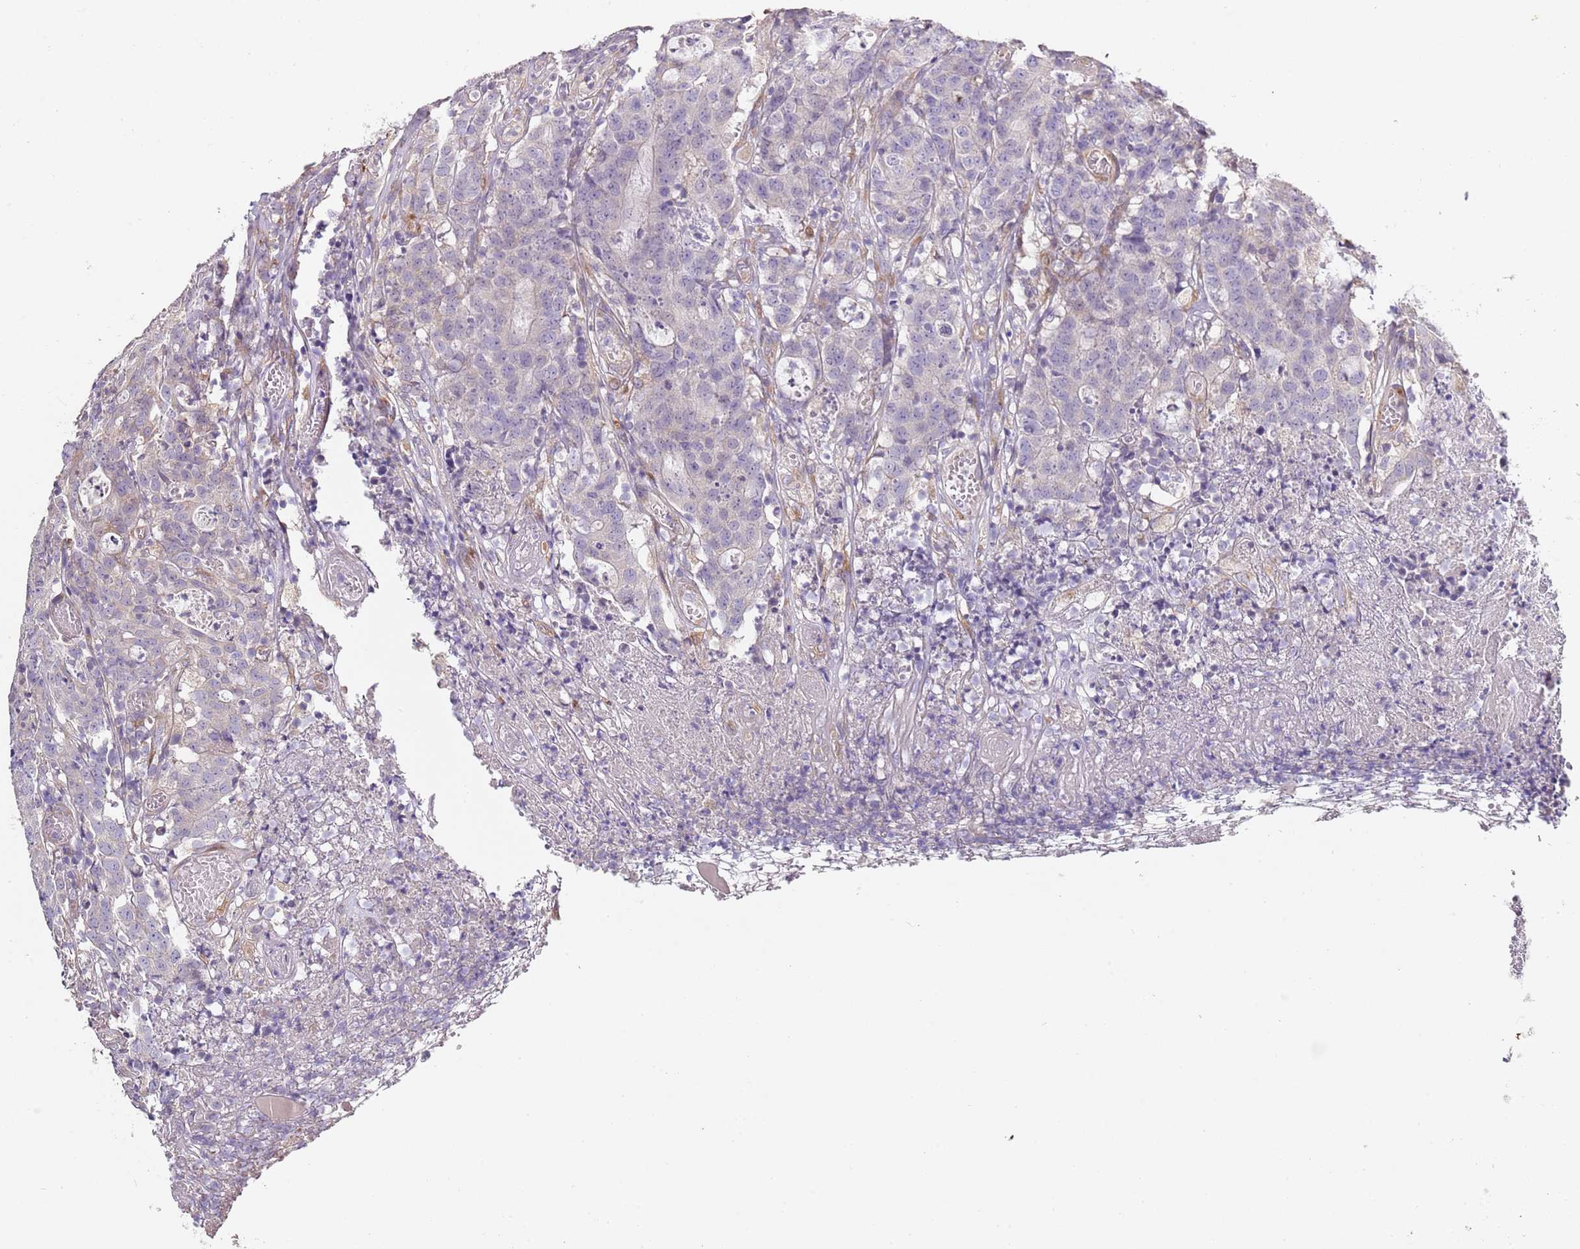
{"staining": {"intensity": "negative", "quantity": "none", "location": "none"}, "tissue": "colorectal cancer", "cell_type": "Tumor cells", "image_type": "cancer", "snomed": [{"axis": "morphology", "description": "Adenocarcinoma, NOS"}, {"axis": "topography", "description": "Colon"}], "caption": "There is no significant expression in tumor cells of adenocarcinoma (colorectal).", "gene": "TBC1D9", "patient": {"sex": "male", "age": 83}}